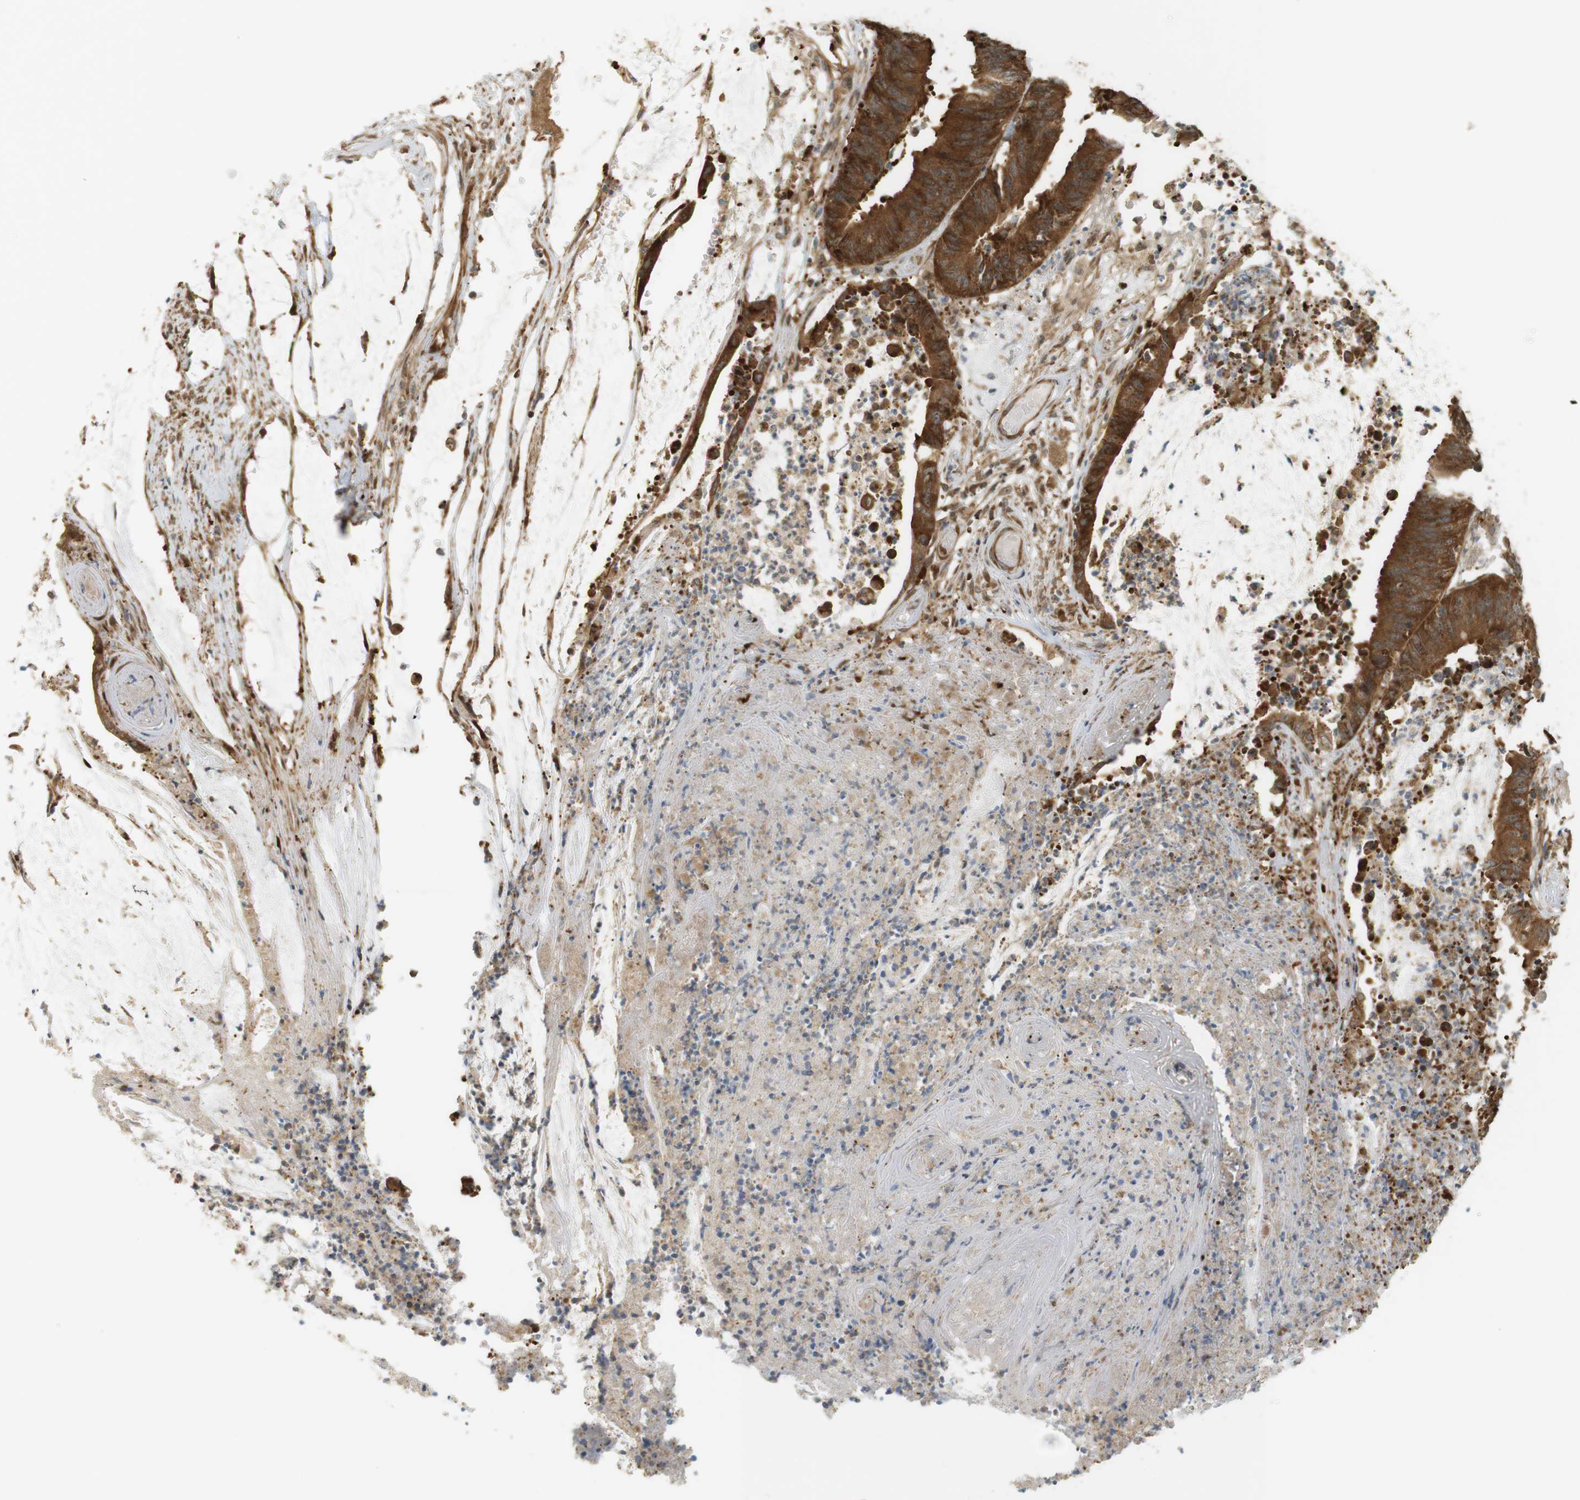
{"staining": {"intensity": "strong", "quantity": ">75%", "location": "cytoplasmic/membranous,nuclear"}, "tissue": "colorectal cancer", "cell_type": "Tumor cells", "image_type": "cancer", "snomed": [{"axis": "morphology", "description": "Adenocarcinoma, NOS"}, {"axis": "topography", "description": "Rectum"}], "caption": "Brown immunohistochemical staining in colorectal cancer shows strong cytoplasmic/membranous and nuclear expression in approximately >75% of tumor cells.", "gene": "PA2G4", "patient": {"sex": "female", "age": 66}}